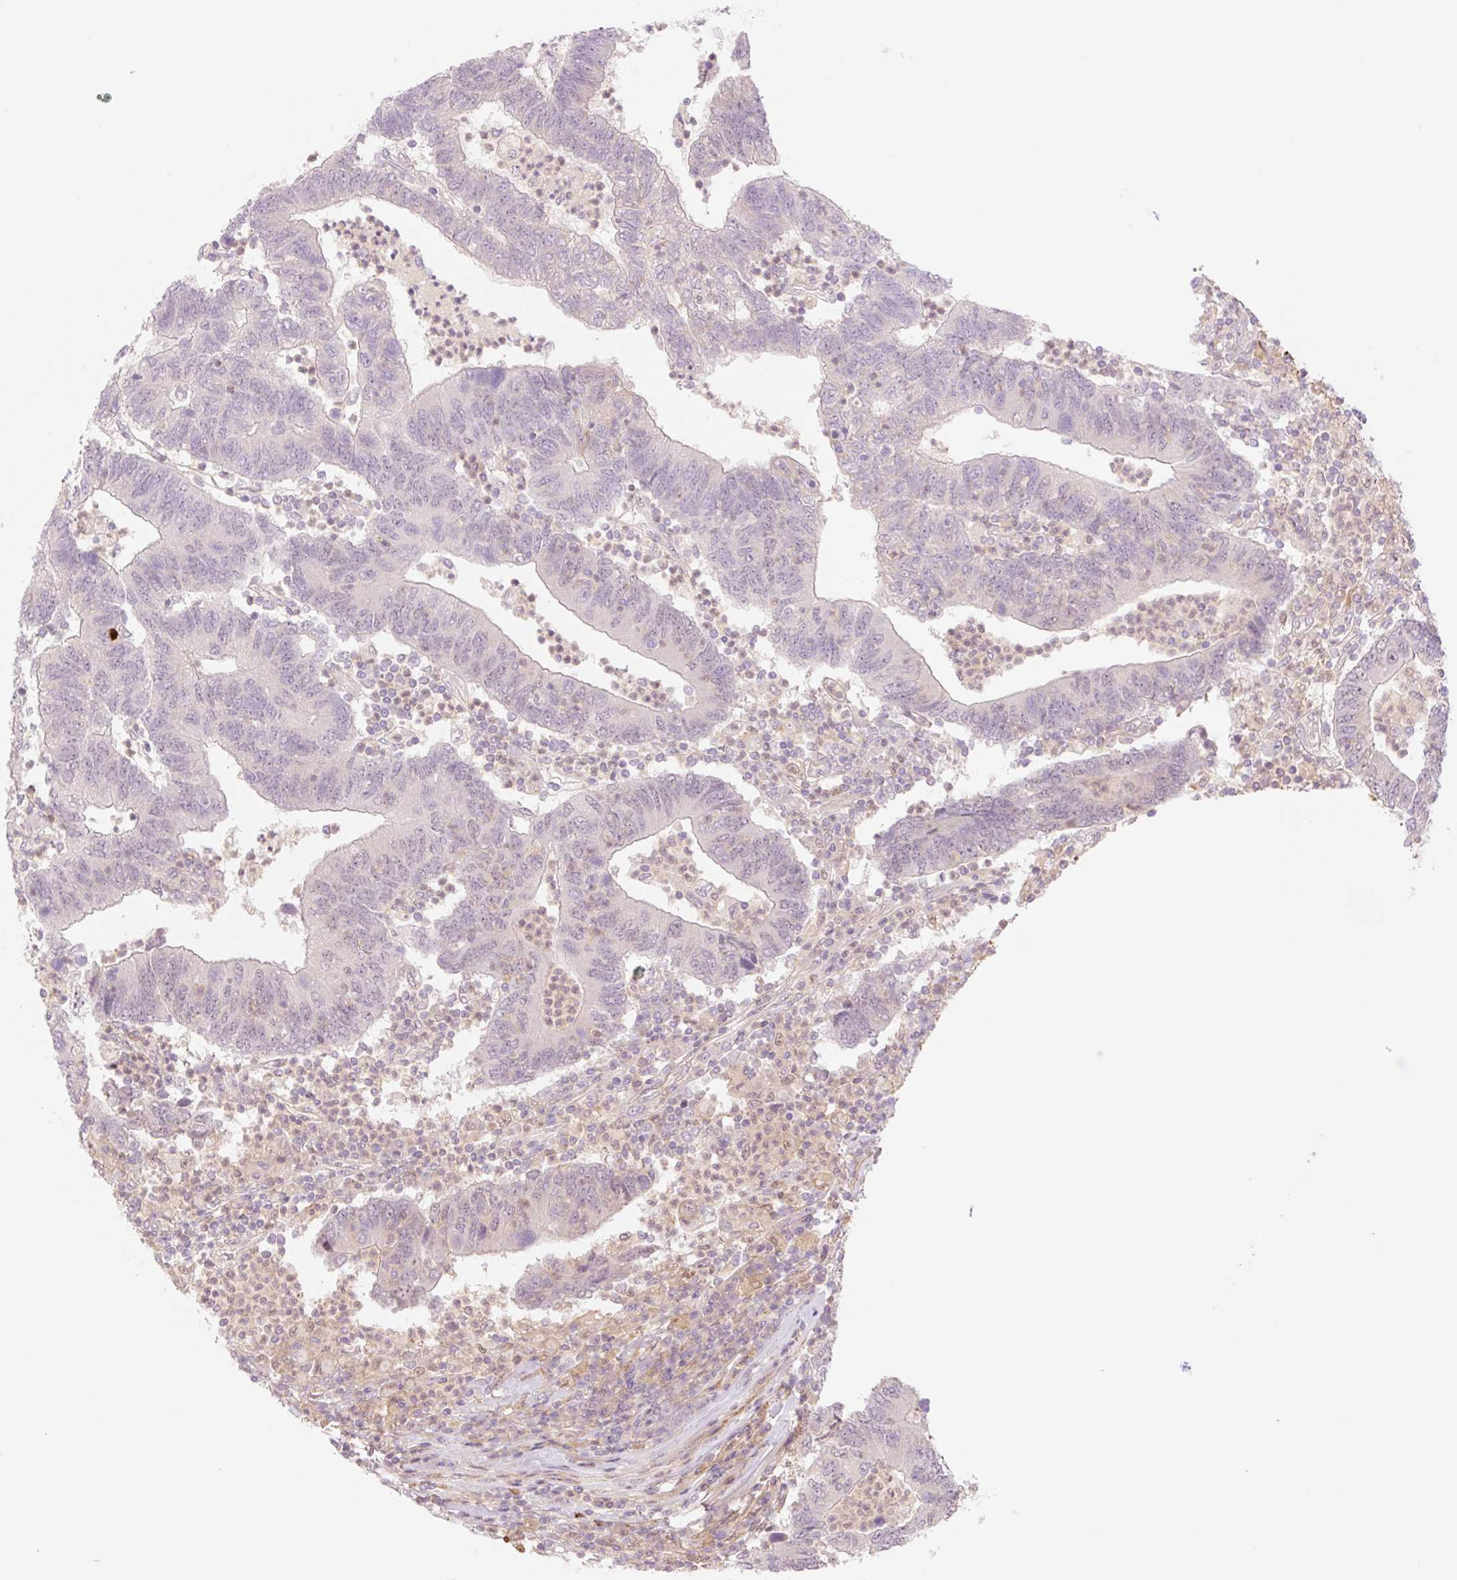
{"staining": {"intensity": "negative", "quantity": "none", "location": "none"}, "tissue": "colorectal cancer", "cell_type": "Tumor cells", "image_type": "cancer", "snomed": [{"axis": "morphology", "description": "Adenocarcinoma, NOS"}, {"axis": "topography", "description": "Colon"}], "caption": "This is an immunohistochemistry (IHC) image of colorectal cancer (adenocarcinoma). There is no positivity in tumor cells.", "gene": "HEBP1", "patient": {"sex": "female", "age": 48}}